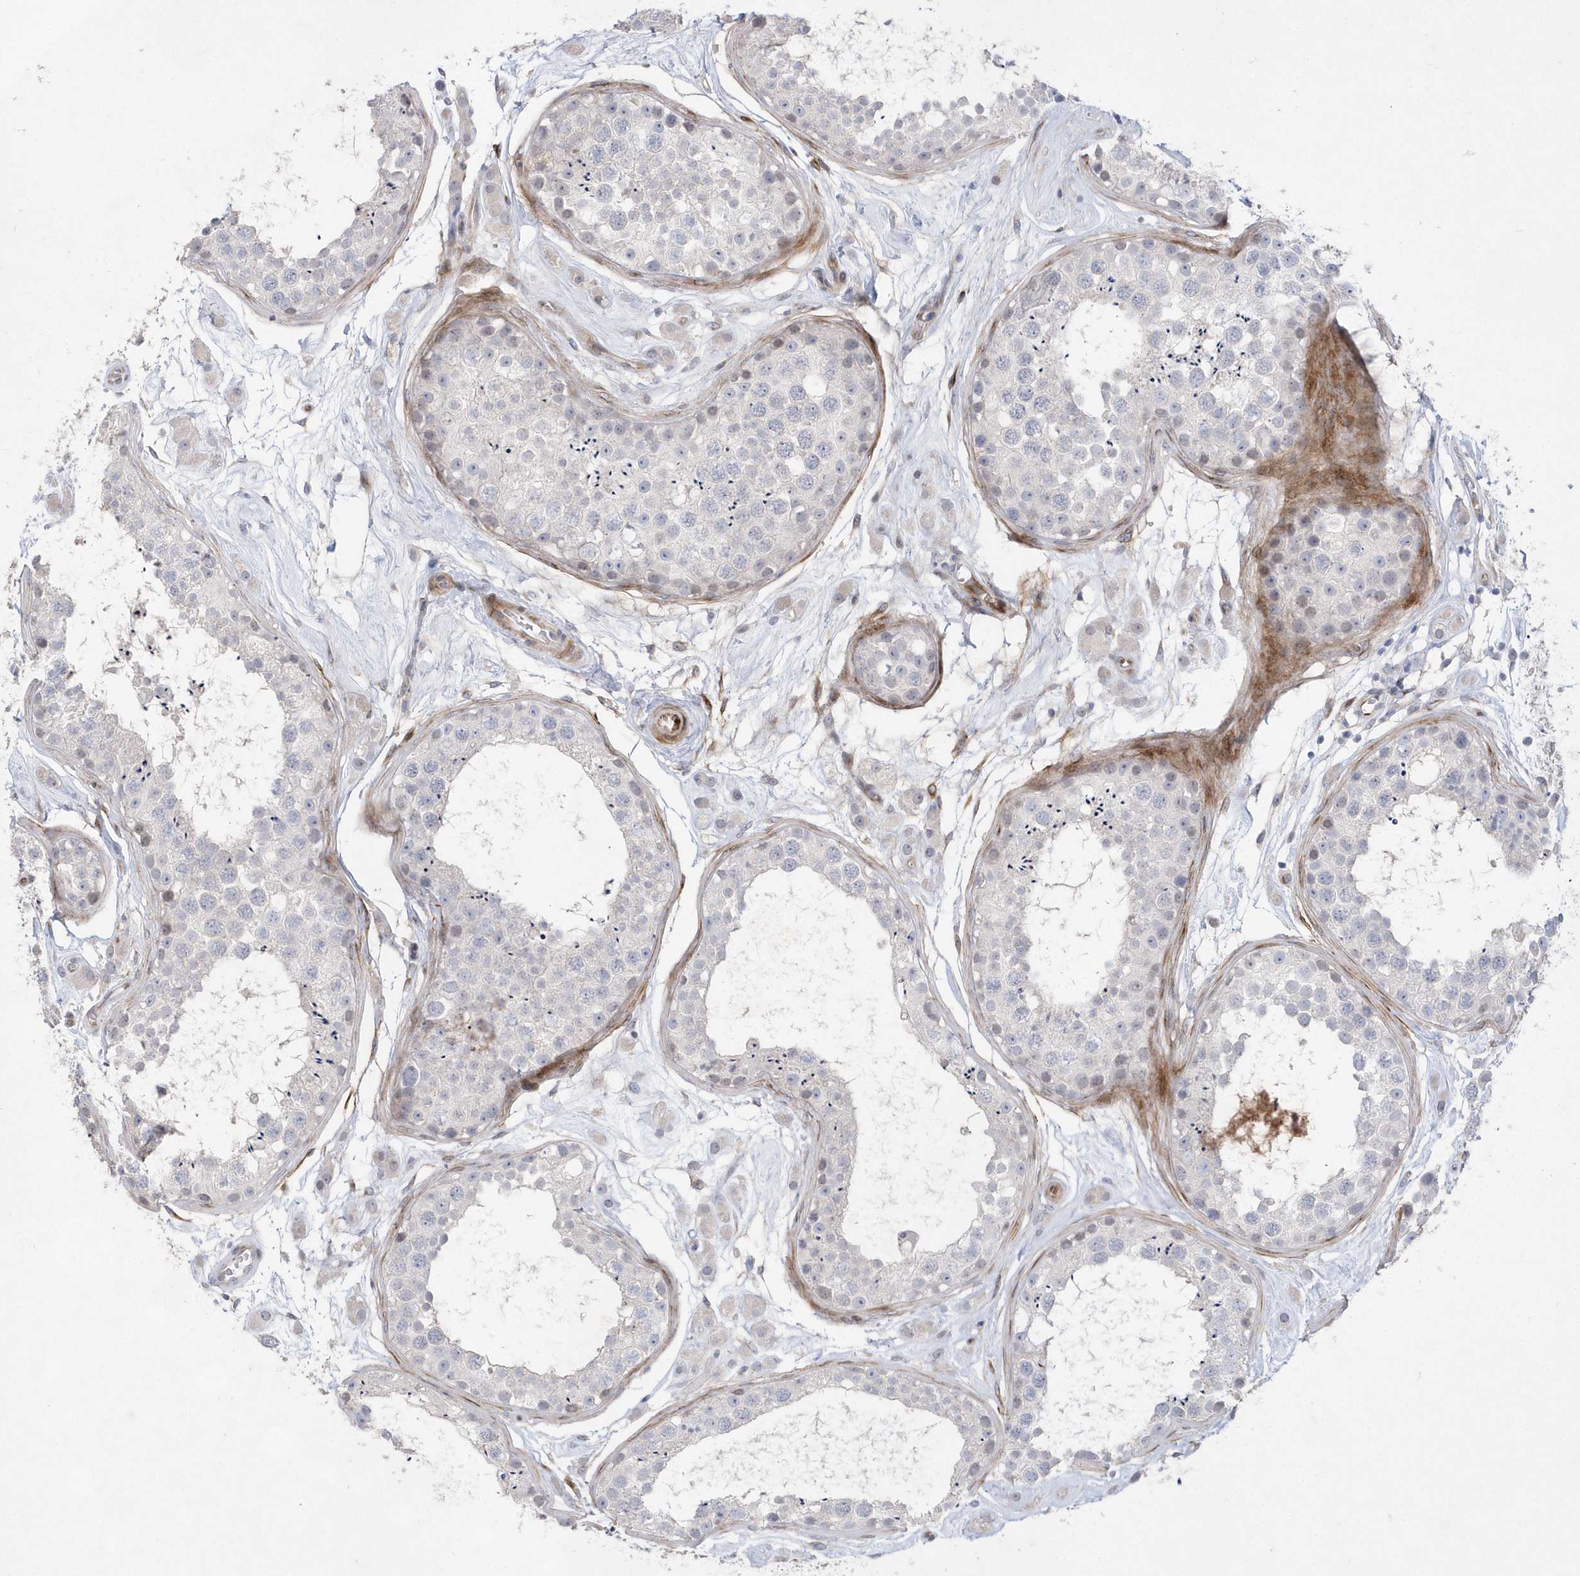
{"staining": {"intensity": "negative", "quantity": "none", "location": "none"}, "tissue": "testis", "cell_type": "Cells in seminiferous ducts", "image_type": "normal", "snomed": [{"axis": "morphology", "description": "Normal tissue, NOS"}, {"axis": "topography", "description": "Testis"}], "caption": "There is no significant positivity in cells in seminiferous ducts of testis. (DAB immunohistochemistry (IHC) visualized using brightfield microscopy, high magnification).", "gene": "TMEM132B", "patient": {"sex": "male", "age": 25}}